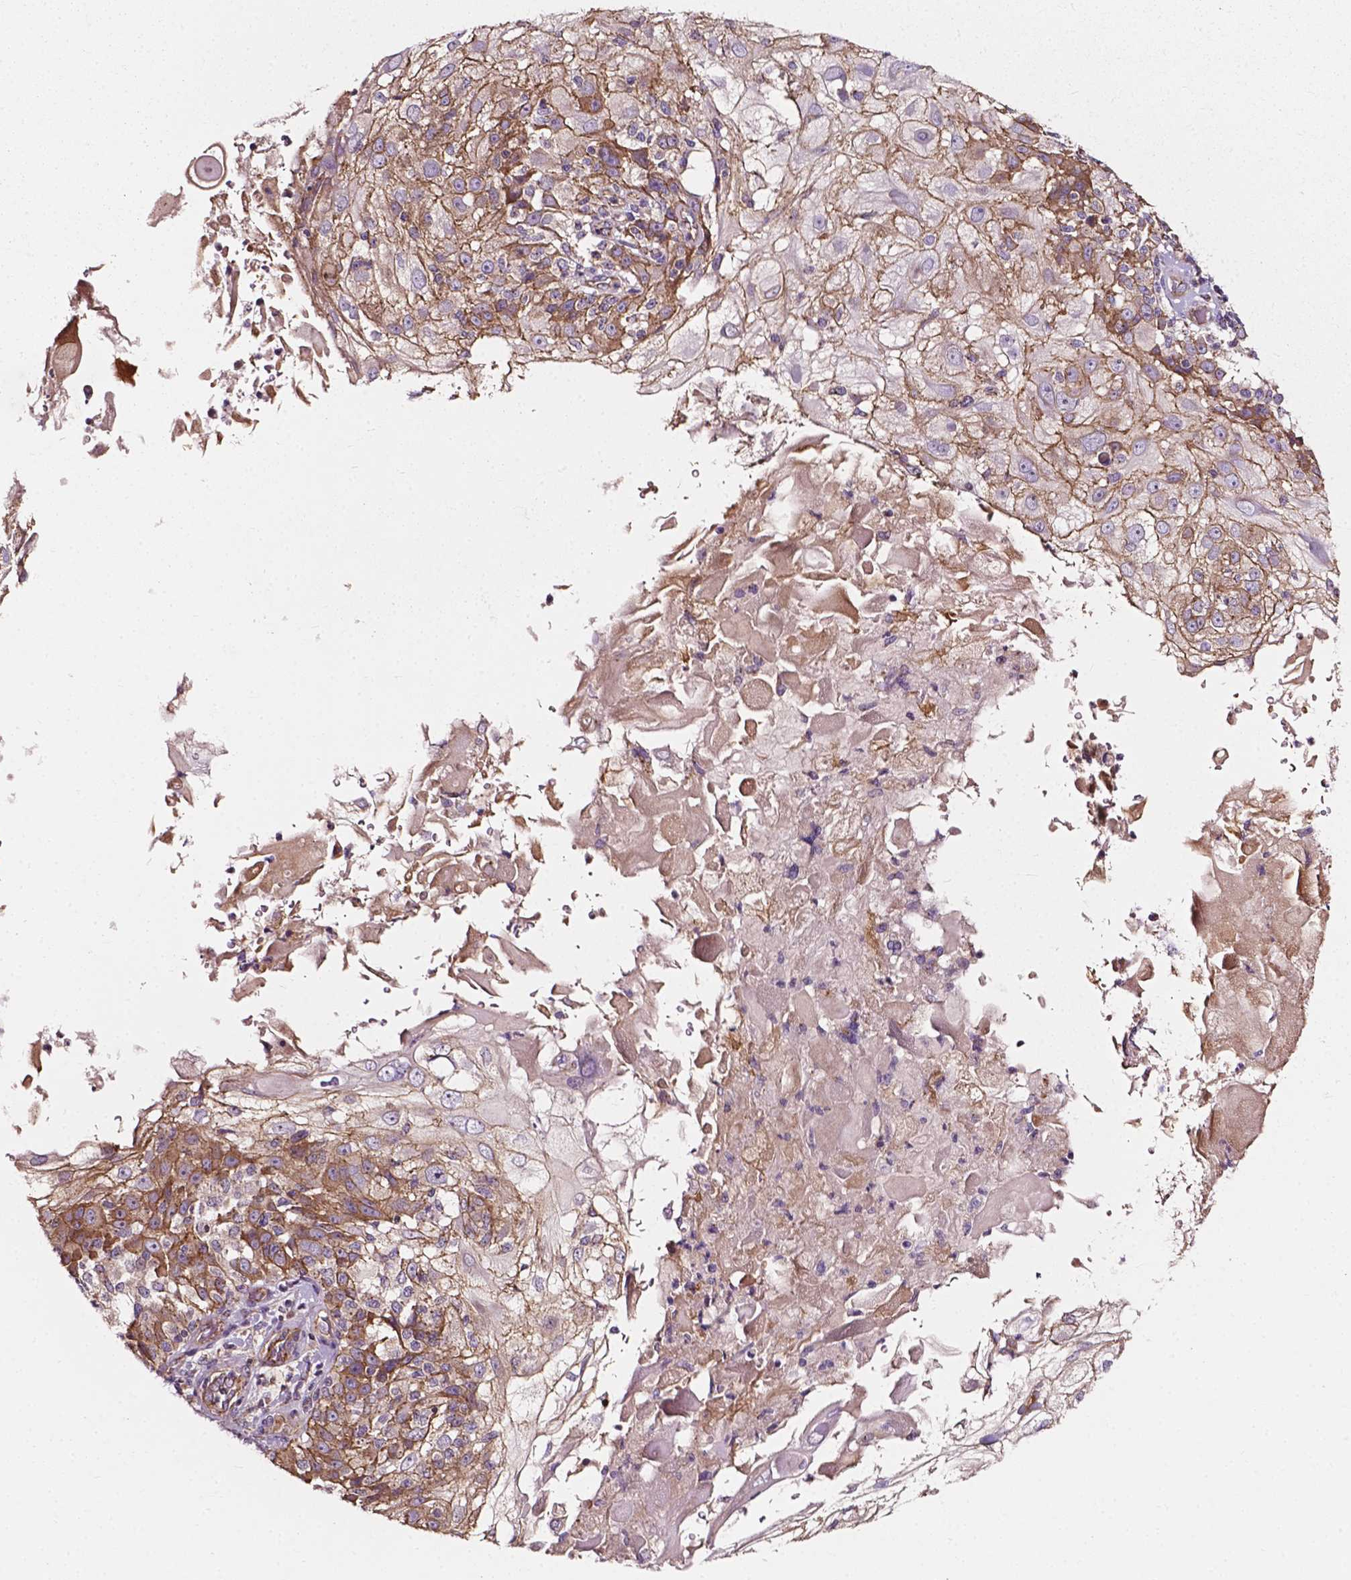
{"staining": {"intensity": "moderate", "quantity": "25%-75%", "location": "cytoplasmic/membranous"}, "tissue": "skin cancer", "cell_type": "Tumor cells", "image_type": "cancer", "snomed": [{"axis": "morphology", "description": "Normal tissue, NOS"}, {"axis": "morphology", "description": "Squamous cell carcinoma, NOS"}, {"axis": "topography", "description": "Skin"}], "caption": "Immunohistochemical staining of squamous cell carcinoma (skin) shows medium levels of moderate cytoplasmic/membranous expression in approximately 25%-75% of tumor cells. The staining was performed using DAB (3,3'-diaminobenzidine) to visualize the protein expression in brown, while the nuclei were stained in blue with hematoxylin (Magnification: 20x).", "gene": "ATG16L1", "patient": {"sex": "female", "age": 83}}